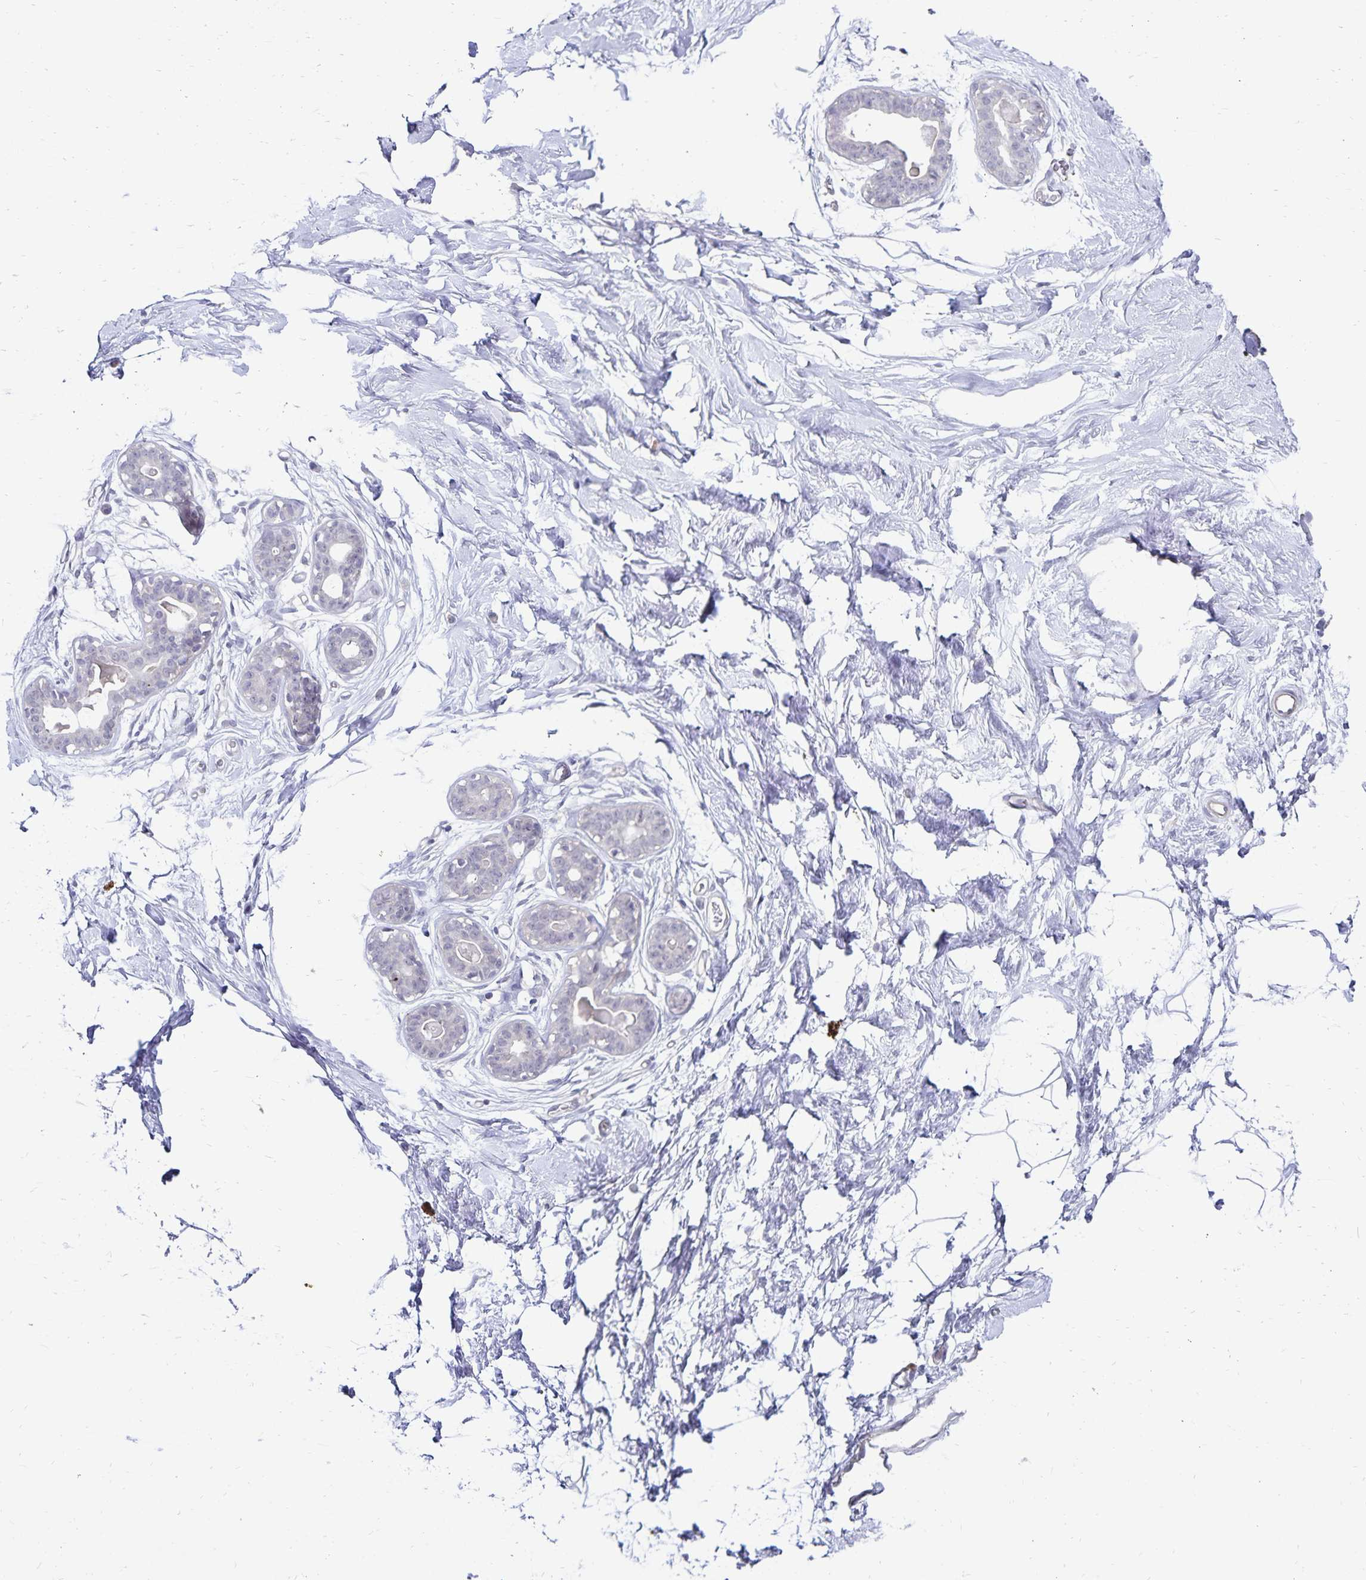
{"staining": {"intensity": "negative", "quantity": "none", "location": "none"}, "tissue": "breast", "cell_type": "Adipocytes", "image_type": "normal", "snomed": [{"axis": "morphology", "description": "Normal tissue, NOS"}, {"axis": "topography", "description": "Breast"}], "caption": "DAB immunohistochemical staining of benign breast demonstrates no significant expression in adipocytes.", "gene": "CDKN2B", "patient": {"sex": "female", "age": 45}}